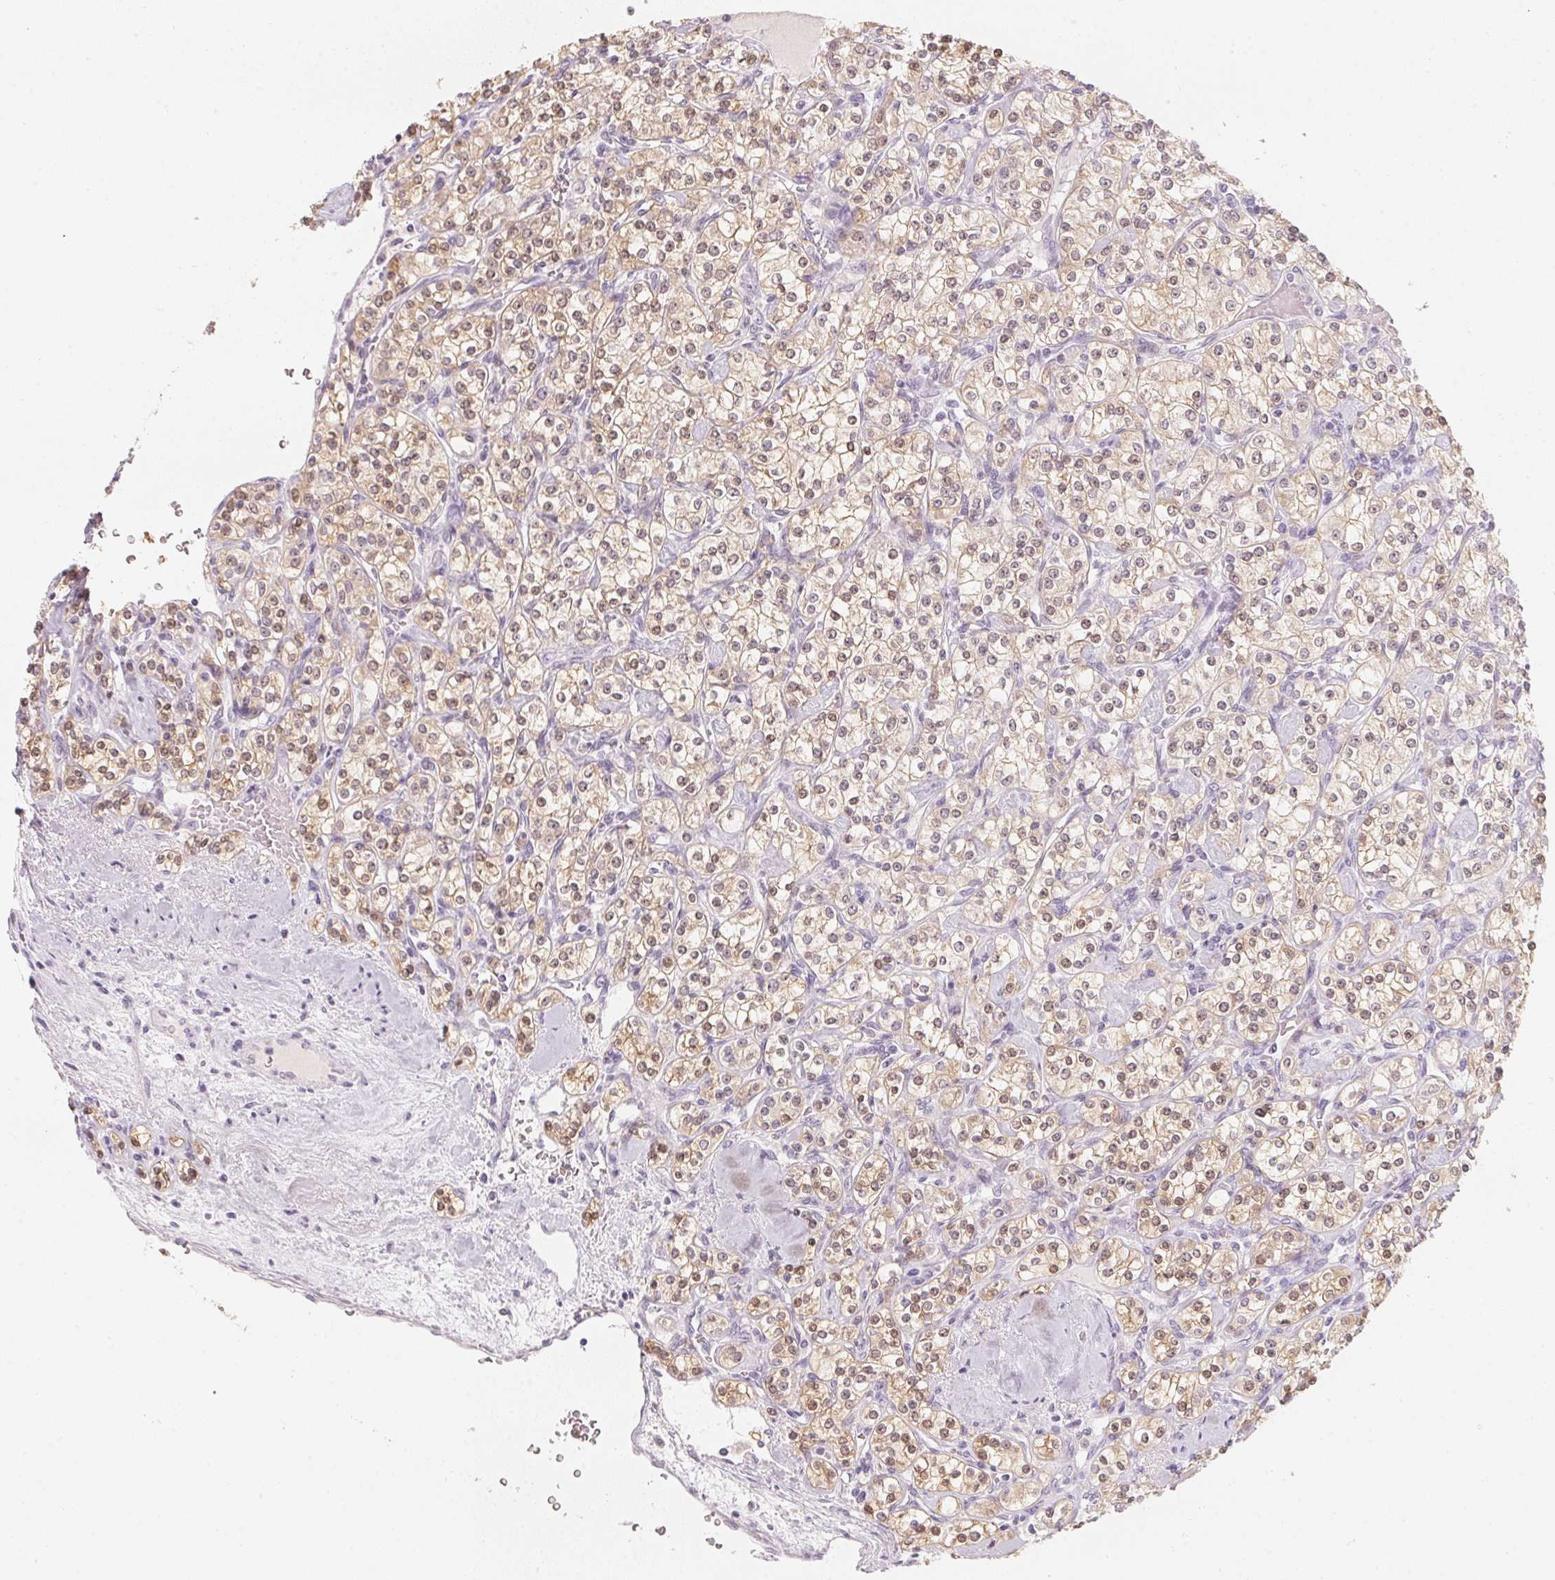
{"staining": {"intensity": "weak", "quantity": ">75%", "location": "cytoplasmic/membranous,nuclear"}, "tissue": "renal cancer", "cell_type": "Tumor cells", "image_type": "cancer", "snomed": [{"axis": "morphology", "description": "Adenocarcinoma, NOS"}, {"axis": "topography", "description": "Kidney"}], "caption": "This is an image of immunohistochemistry (IHC) staining of adenocarcinoma (renal), which shows weak expression in the cytoplasmic/membranous and nuclear of tumor cells.", "gene": "CFAP276", "patient": {"sex": "male", "age": 77}}